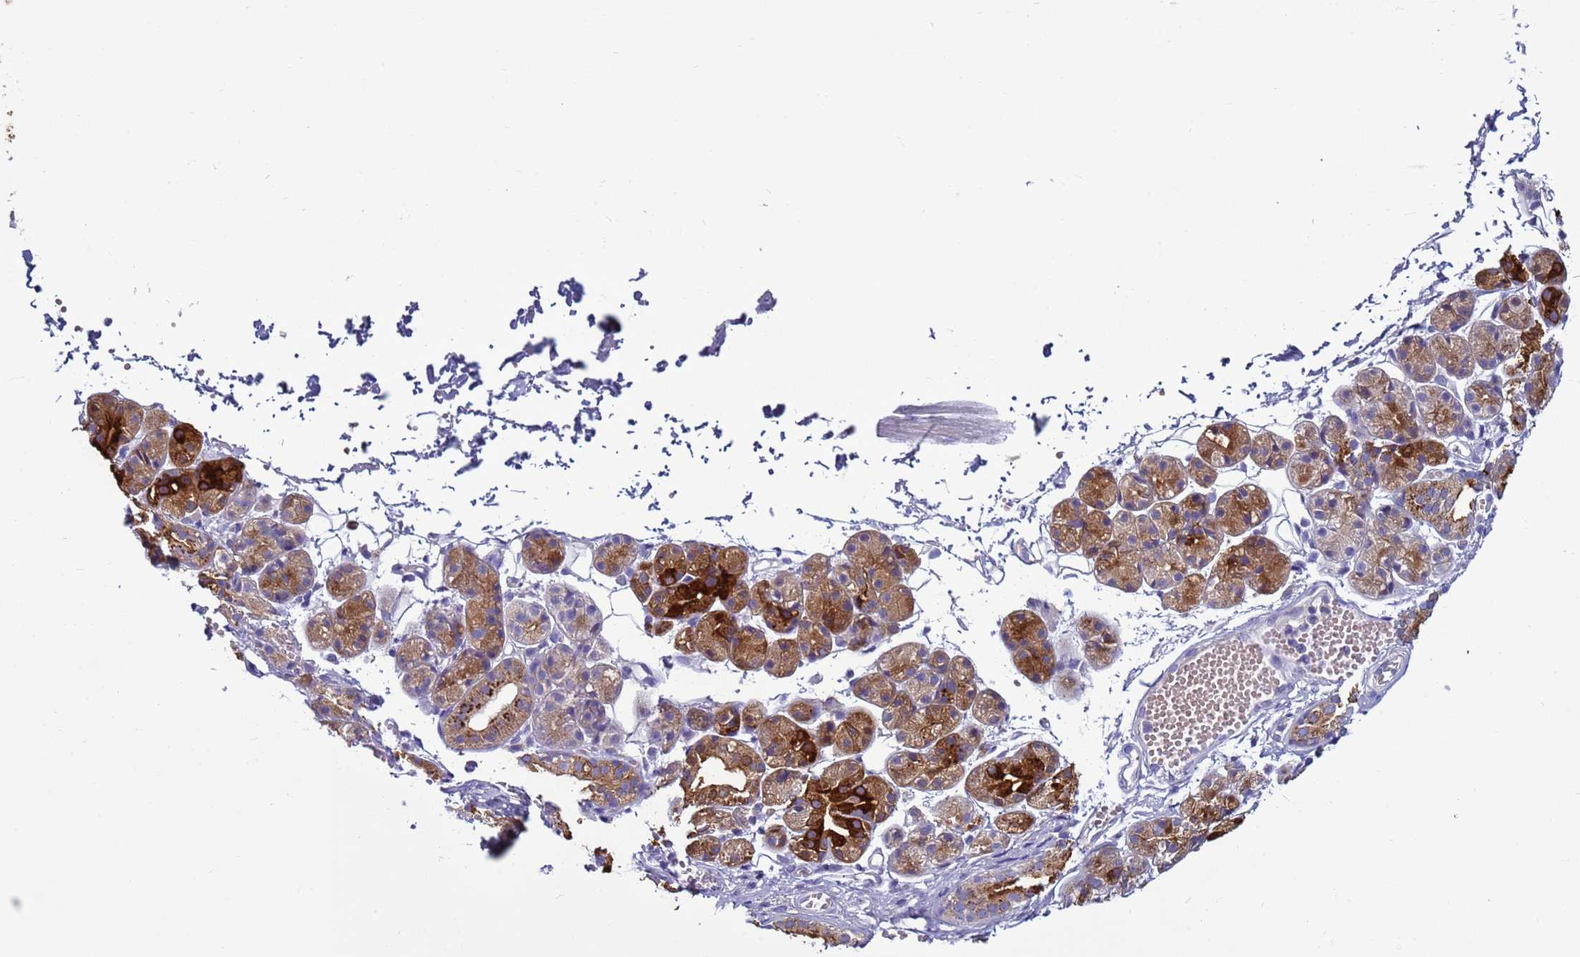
{"staining": {"intensity": "moderate", "quantity": "25%-75%", "location": "cytoplasmic/membranous"}, "tissue": "salivary gland", "cell_type": "Glandular cells", "image_type": "normal", "snomed": [{"axis": "morphology", "description": "Normal tissue, NOS"}, {"axis": "topography", "description": "Salivary gland"}], "caption": "IHC (DAB (3,3'-diaminobenzidine)) staining of unremarkable salivary gland displays moderate cytoplasmic/membranous protein expression in about 25%-75% of glandular cells.", "gene": "NAT1", "patient": {"sex": "male", "age": 63}}